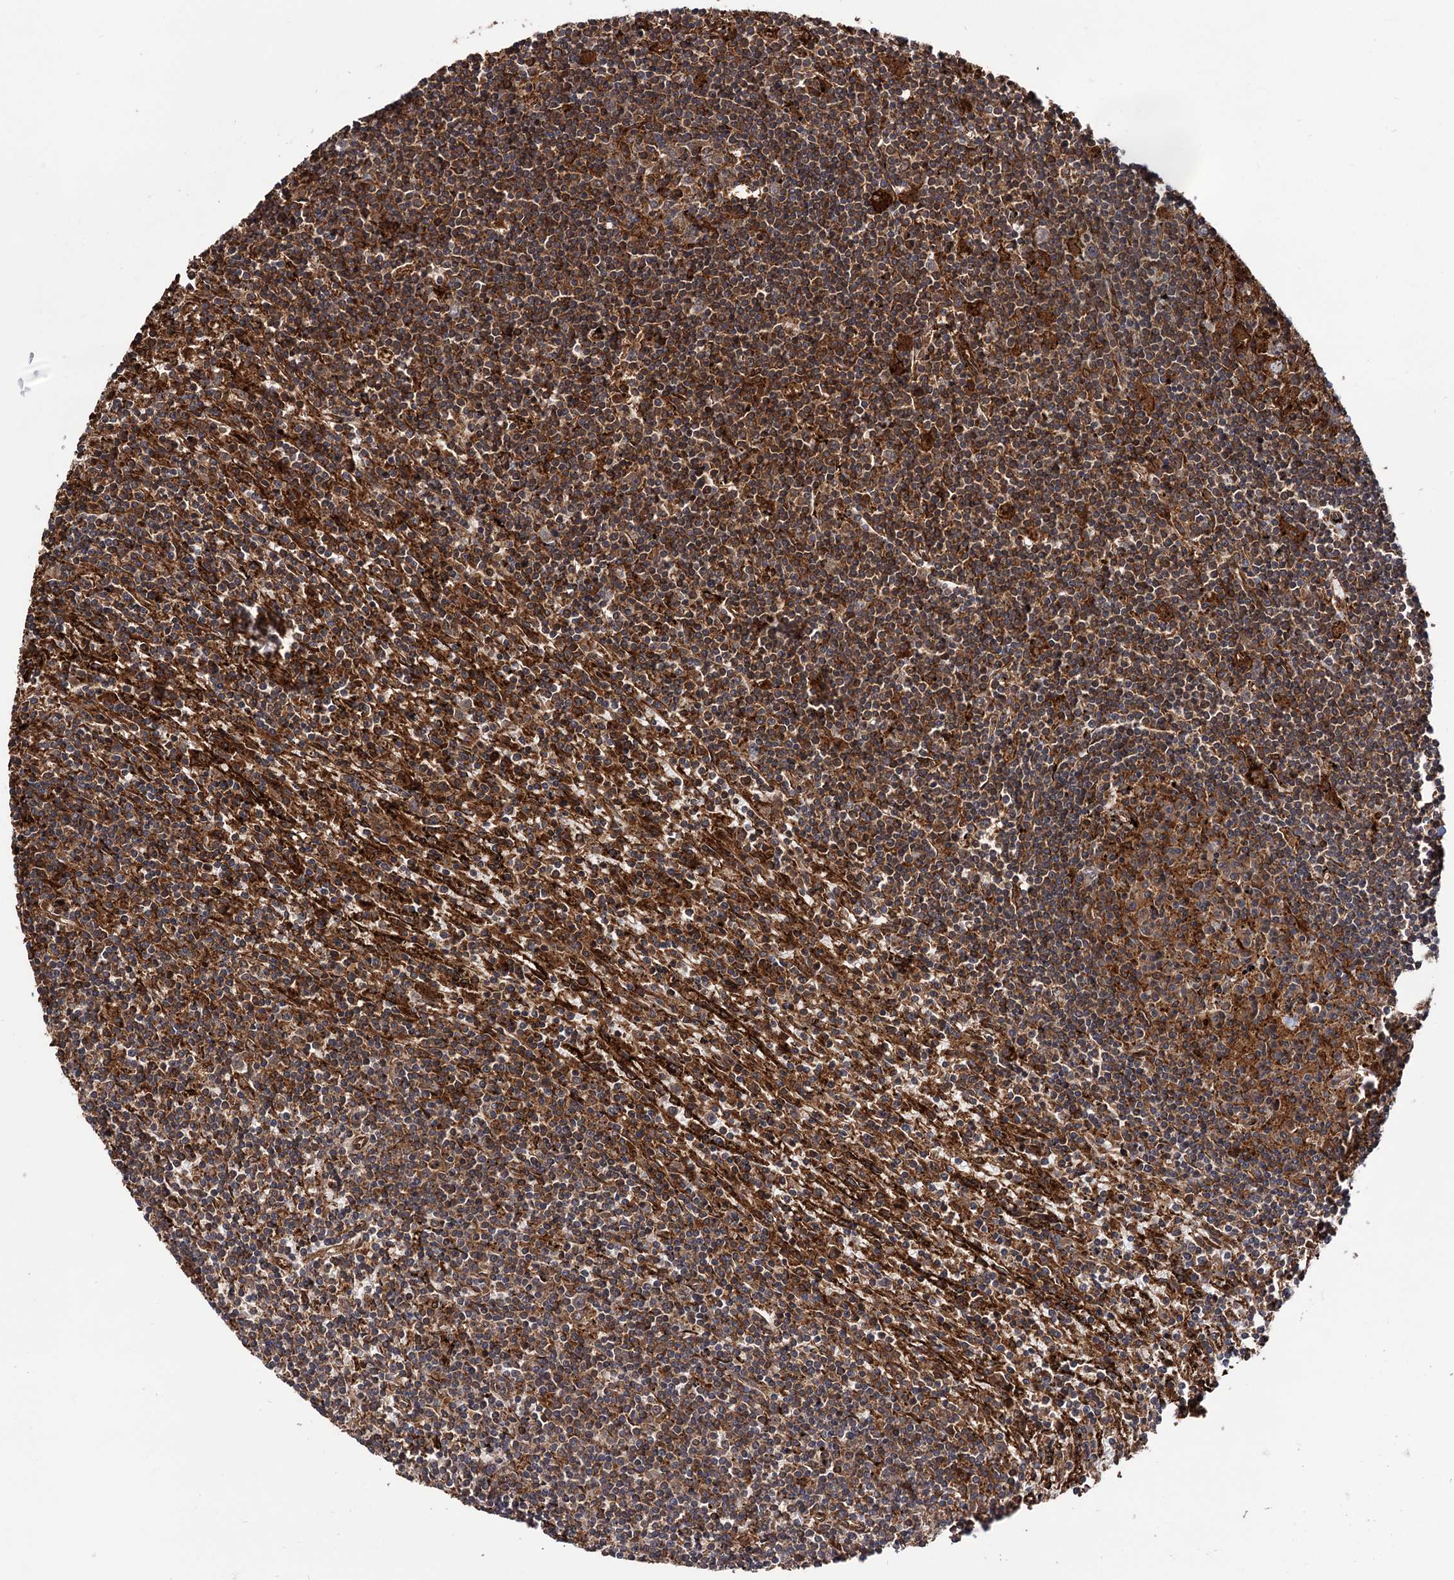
{"staining": {"intensity": "moderate", "quantity": ">75%", "location": "cytoplasmic/membranous"}, "tissue": "lymphoma", "cell_type": "Tumor cells", "image_type": "cancer", "snomed": [{"axis": "morphology", "description": "Malignant lymphoma, non-Hodgkin's type, Low grade"}, {"axis": "topography", "description": "Spleen"}], "caption": "There is medium levels of moderate cytoplasmic/membranous expression in tumor cells of low-grade malignant lymphoma, non-Hodgkin's type, as demonstrated by immunohistochemical staining (brown color).", "gene": "ATP8B4", "patient": {"sex": "male", "age": 76}}